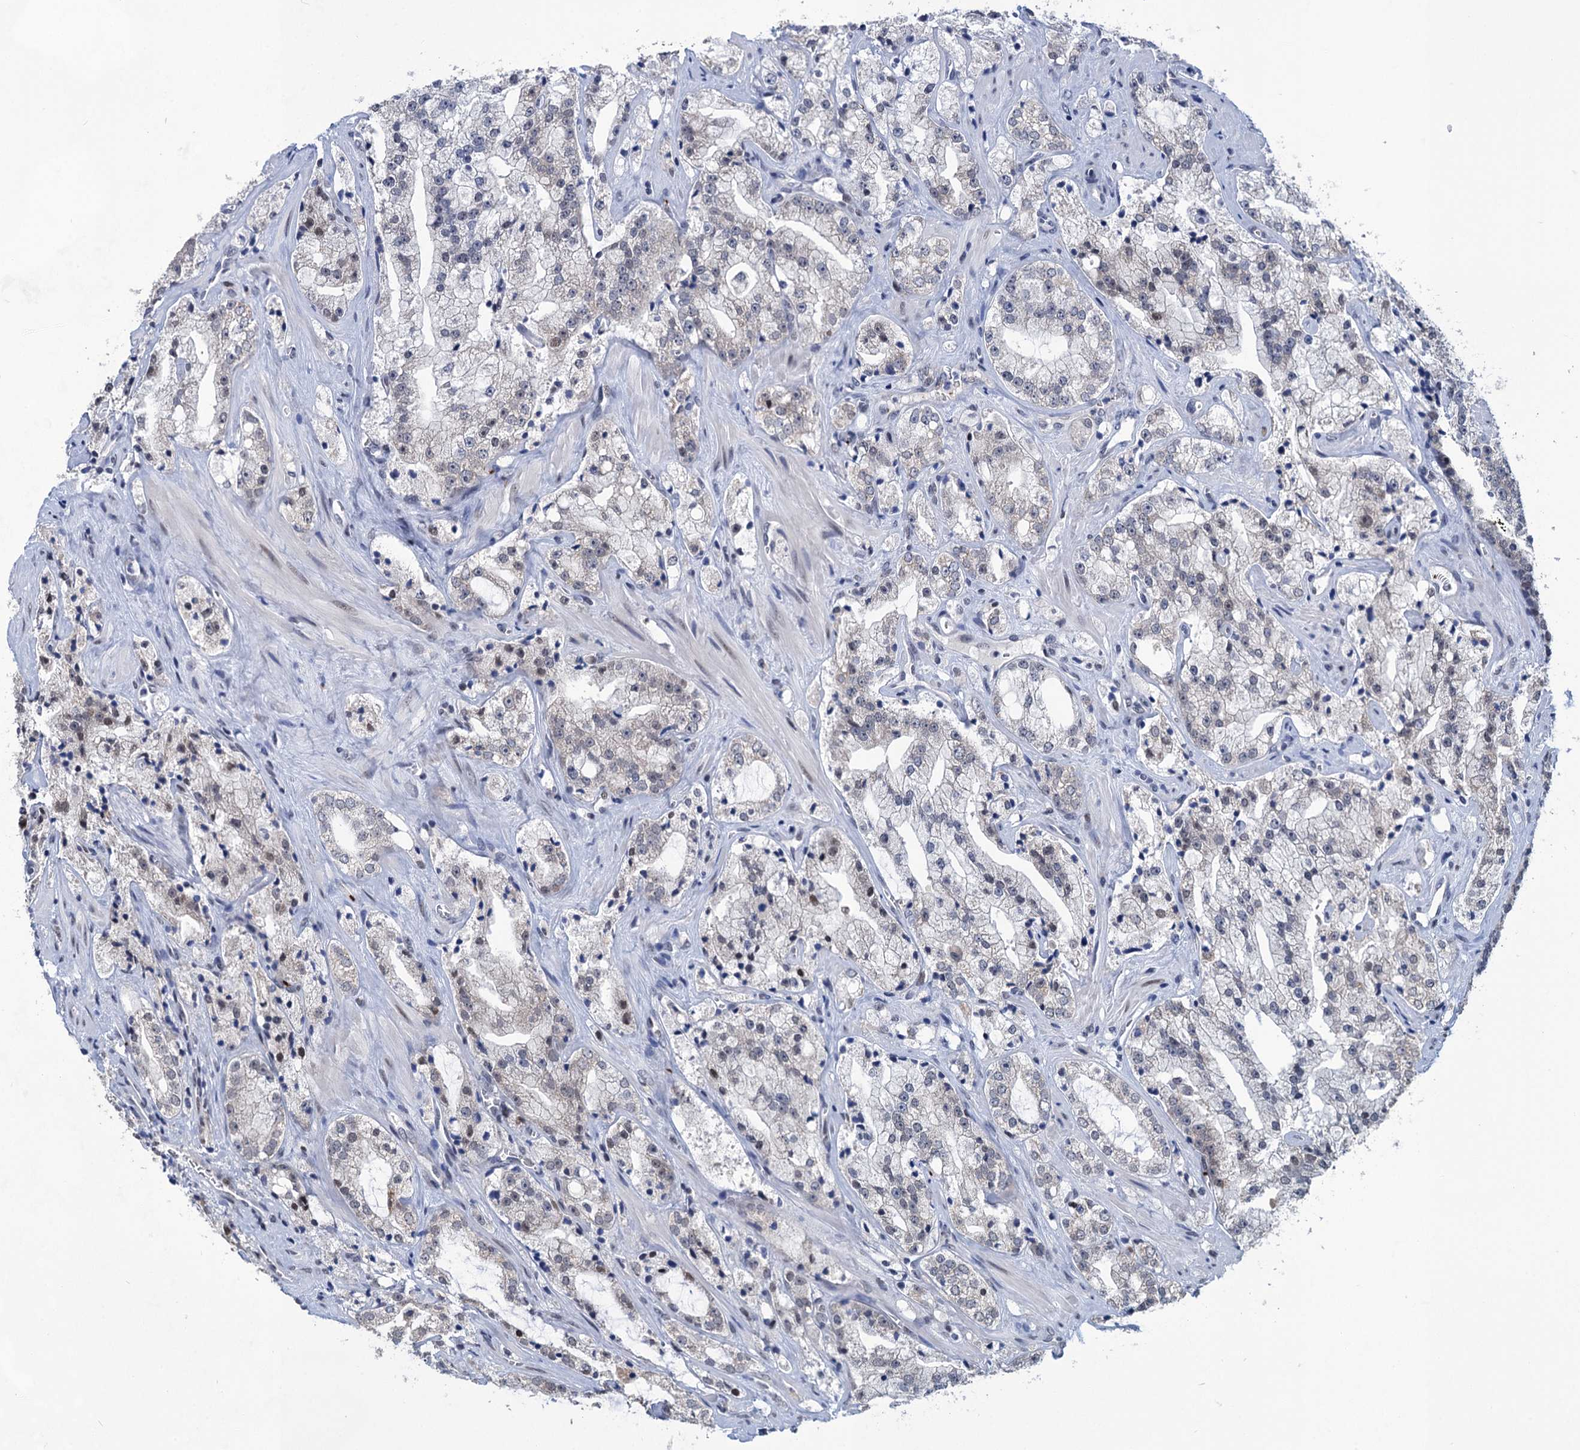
{"staining": {"intensity": "negative", "quantity": "none", "location": "none"}, "tissue": "prostate cancer", "cell_type": "Tumor cells", "image_type": "cancer", "snomed": [{"axis": "morphology", "description": "Adenocarcinoma, High grade"}, {"axis": "topography", "description": "Prostate"}], "caption": "DAB immunohistochemical staining of human prostate high-grade adenocarcinoma reveals no significant staining in tumor cells. (IHC, brightfield microscopy, high magnification).", "gene": "MON2", "patient": {"sex": "male", "age": 64}}